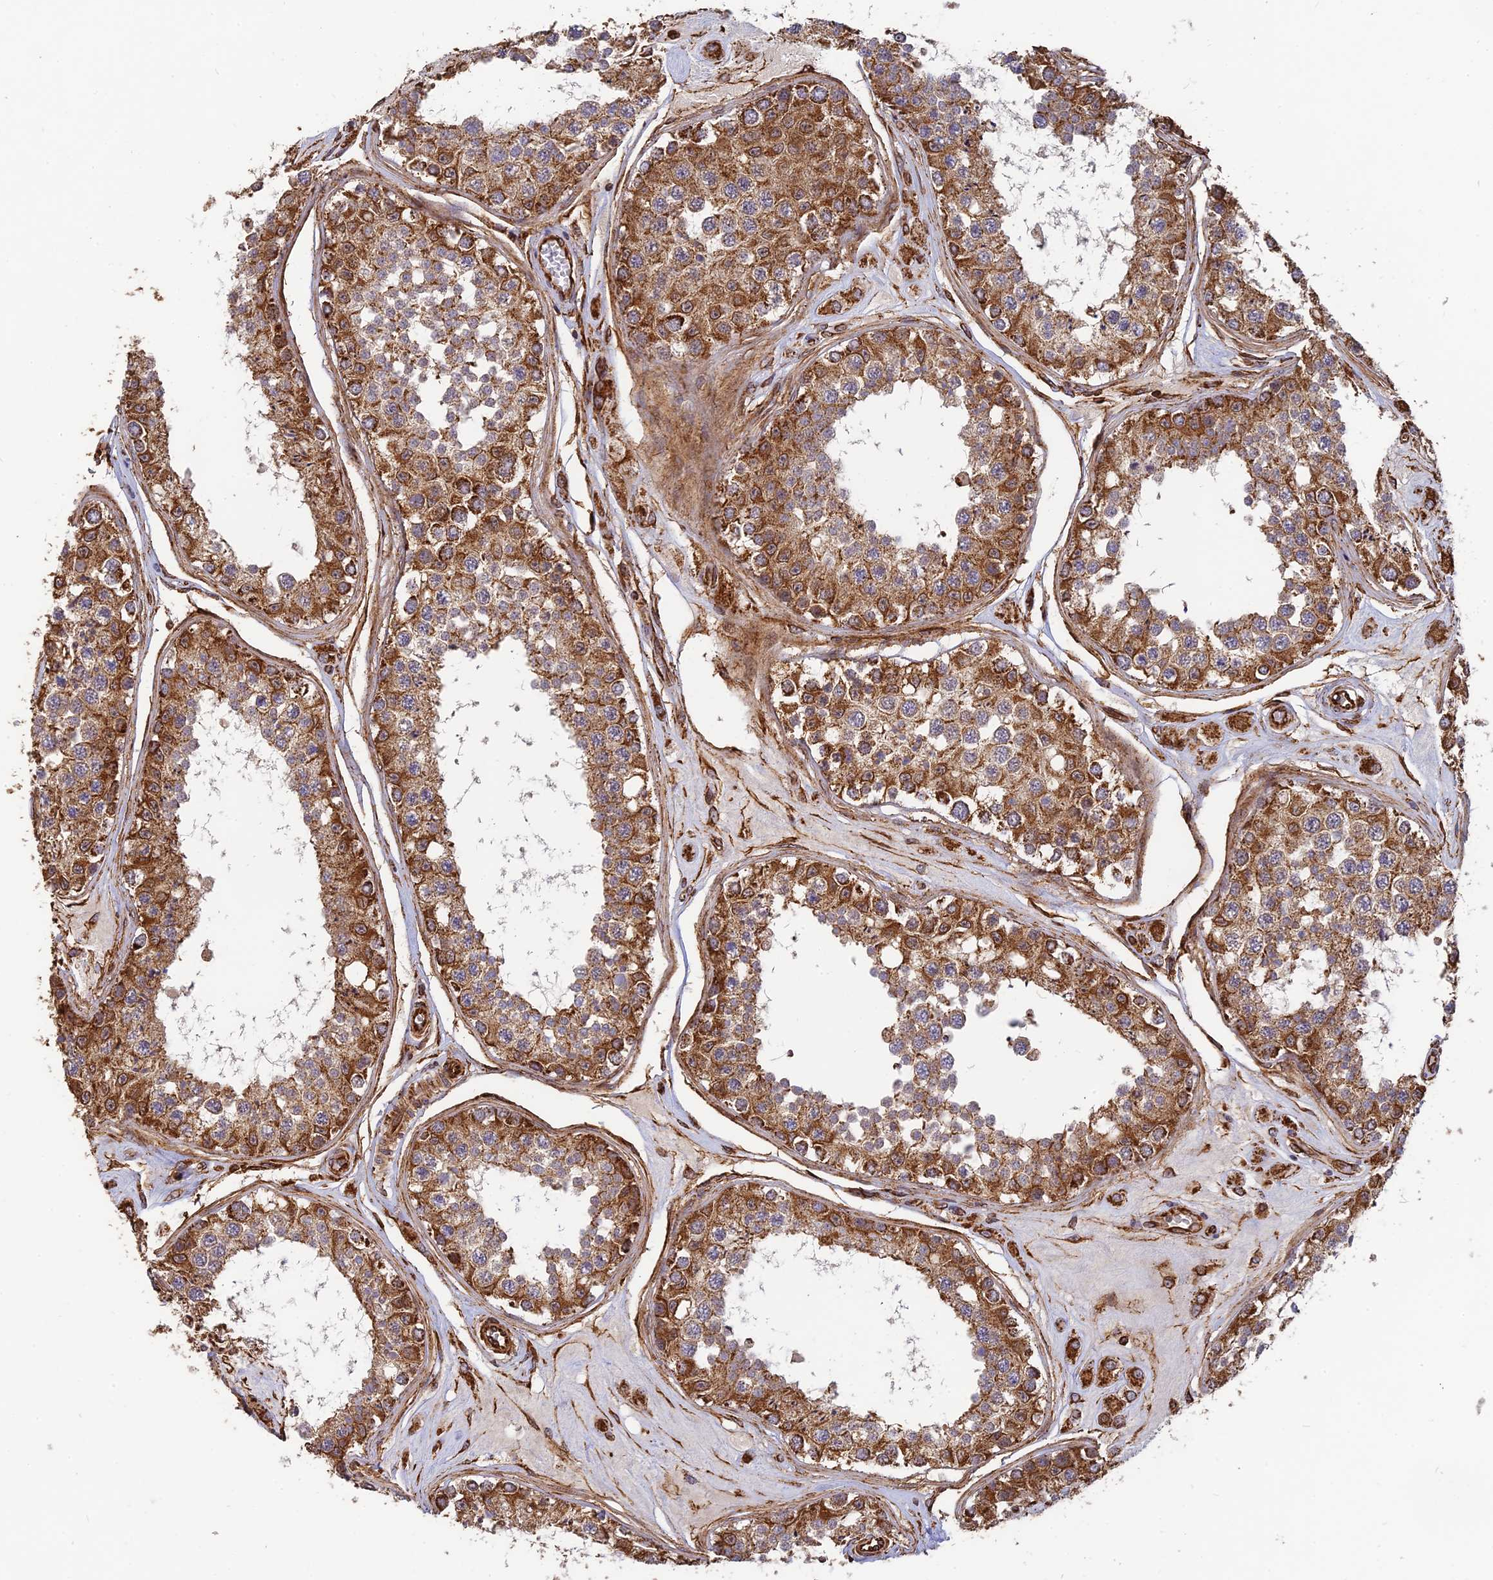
{"staining": {"intensity": "strong", "quantity": ">75%", "location": "cytoplasmic/membranous"}, "tissue": "testis", "cell_type": "Cells in seminiferous ducts", "image_type": "normal", "snomed": [{"axis": "morphology", "description": "Normal tissue, NOS"}, {"axis": "topography", "description": "Testis"}], "caption": "High-power microscopy captured an IHC micrograph of benign testis, revealing strong cytoplasmic/membranous positivity in about >75% of cells in seminiferous ducts.", "gene": "DSTYK", "patient": {"sex": "male", "age": 25}}